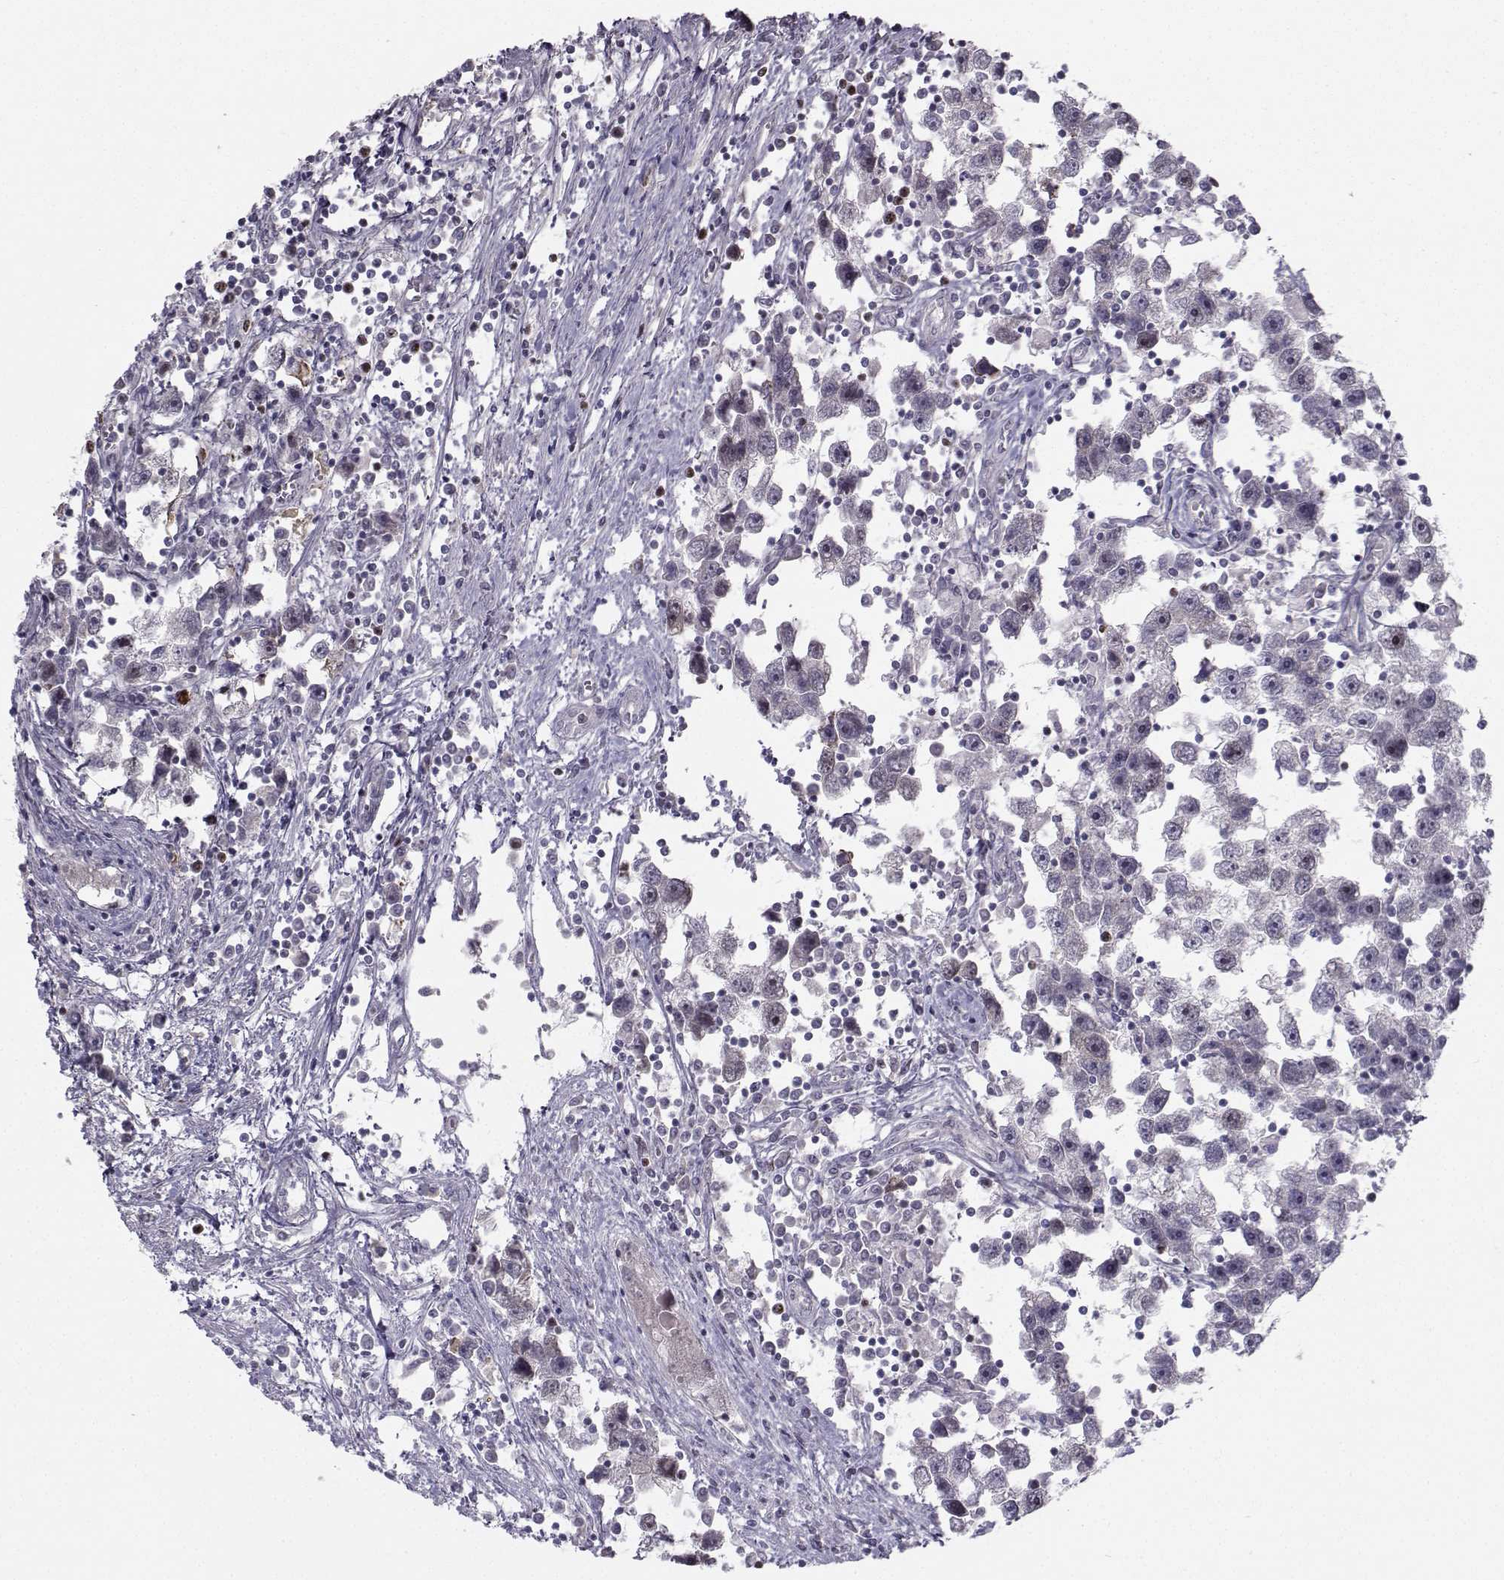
{"staining": {"intensity": "negative", "quantity": "none", "location": "none"}, "tissue": "testis cancer", "cell_type": "Tumor cells", "image_type": "cancer", "snomed": [{"axis": "morphology", "description": "Seminoma, NOS"}, {"axis": "topography", "description": "Testis"}], "caption": "This histopathology image is of testis cancer (seminoma) stained with IHC to label a protein in brown with the nuclei are counter-stained blue. There is no positivity in tumor cells.", "gene": "LRP8", "patient": {"sex": "male", "age": 30}}